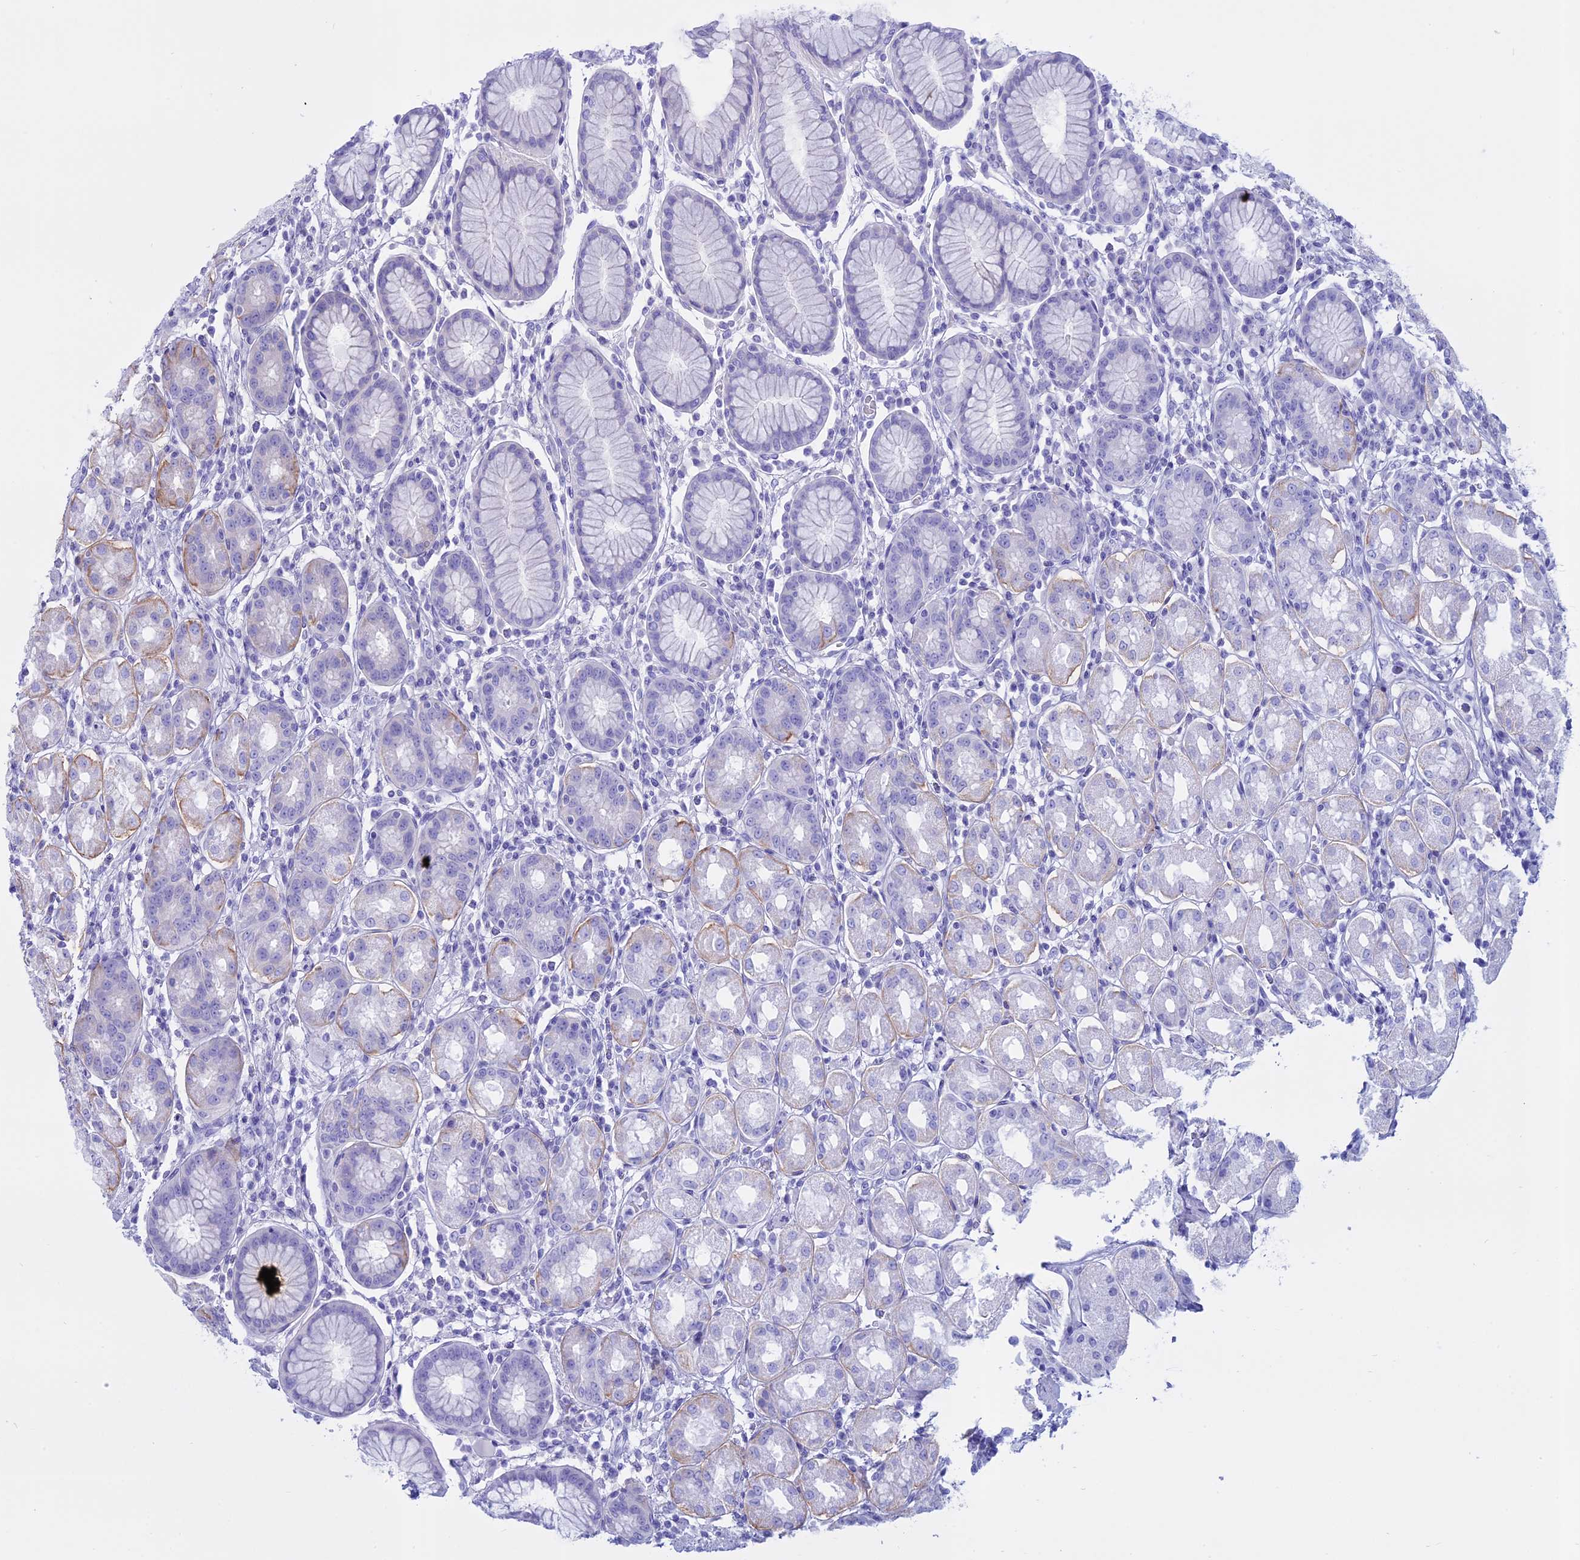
{"staining": {"intensity": "weak", "quantity": "<25%", "location": "cytoplasmic/membranous"}, "tissue": "stomach", "cell_type": "Glandular cells", "image_type": "normal", "snomed": [{"axis": "morphology", "description": "Normal tissue, NOS"}, {"axis": "topography", "description": "Stomach"}, {"axis": "topography", "description": "Stomach, lower"}], "caption": "Immunohistochemistry of benign stomach reveals no staining in glandular cells.", "gene": "AHCYL1", "patient": {"sex": "female", "age": 56}}